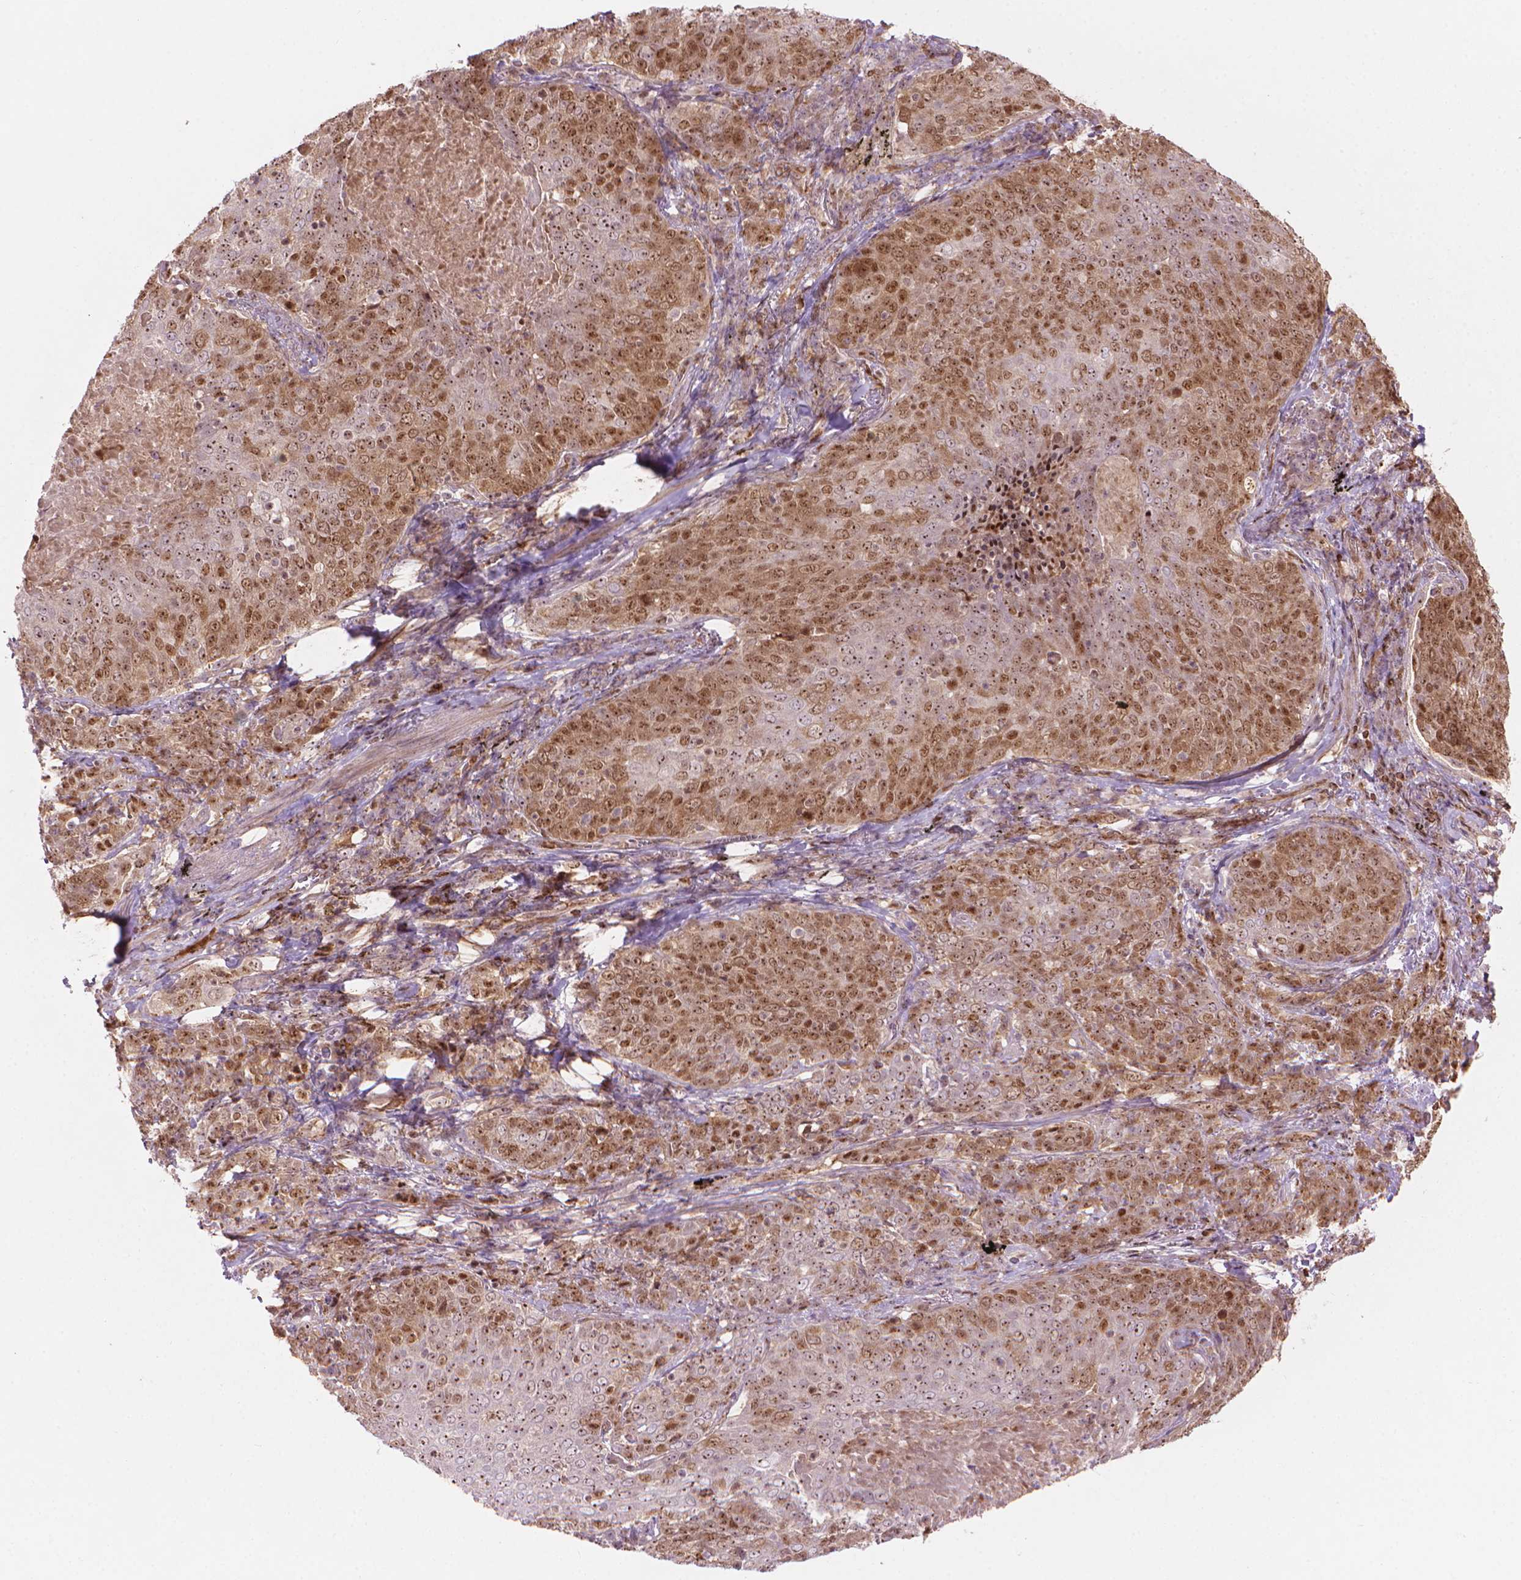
{"staining": {"intensity": "moderate", "quantity": ">75%", "location": "nuclear"}, "tissue": "lung cancer", "cell_type": "Tumor cells", "image_type": "cancer", "snomed": [{"axis": "morphology", "description": "Squamous cell carcinoma, NOS"}, {"axis": "topography", "description": "Lung"}], "caption": "Lung cancer (squamous cell carcinoma) was stained to show a protein in brown. There is medium levels of moderate nuclear staining in approximately >75% of tumor cells. (Brightfield microscopy of DAB IHC at high magnification).", "gene": "SMC2", "patient": {"sex": "male", "age": 82}}